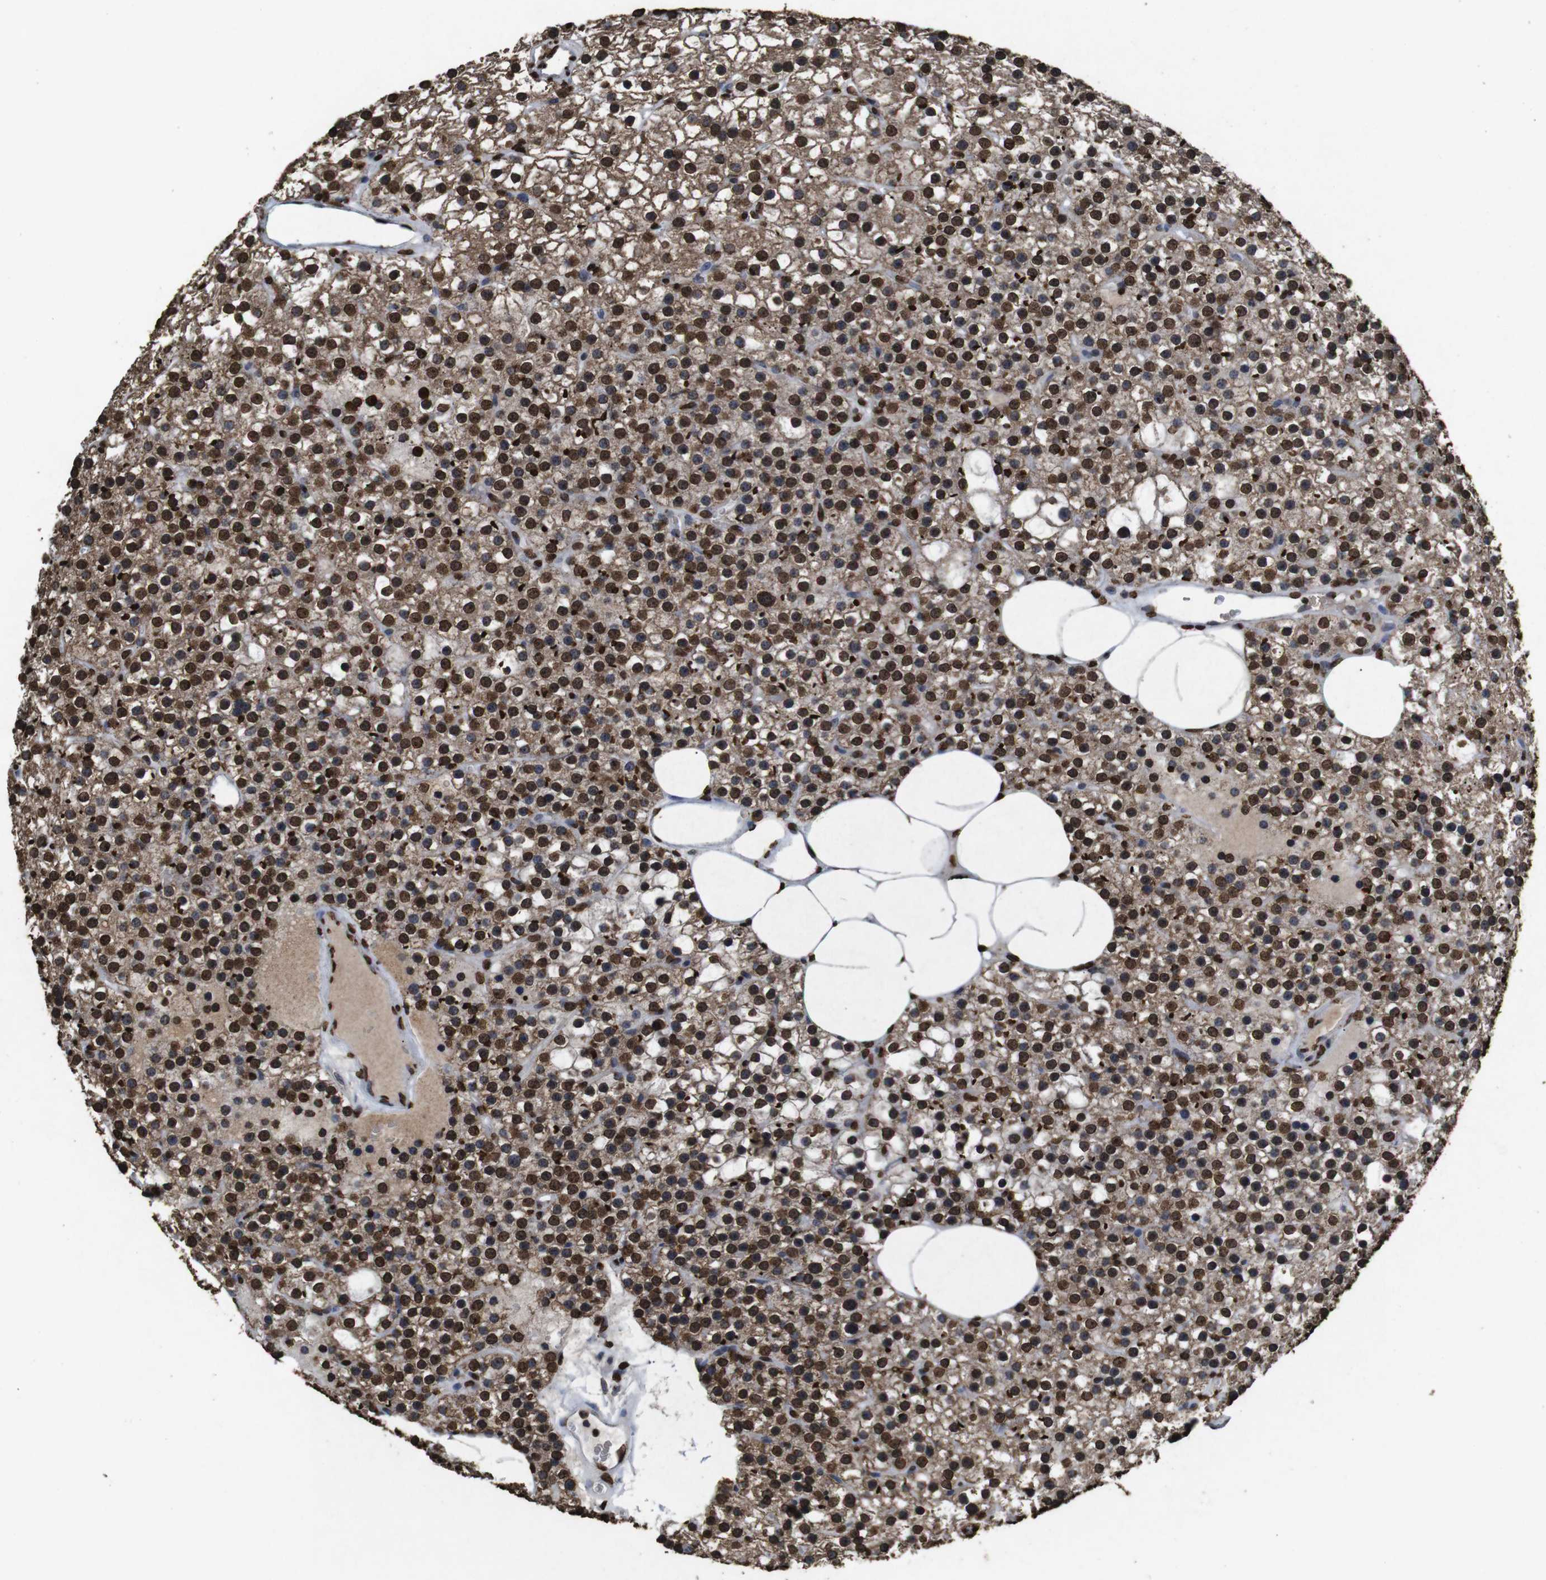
{"staining": {"intensity": "strong", "quantity": ">75%", "location": "cytoplasmic/membranous,nuclear"}, "tissue": "parathyroid gland", "cell_type": "Glandular cells", "image_type": "normal", "snomed": [{"axis": "morphology", "description": "Normal tissue, NOS"}, {"axis": "morphology", "description": "Adenoma, NOS"}, {"axis": "topography", "description": "Parathyroid gland"}], "caption": "There is high levels of strong cytoplasmic/membranous,nuclear expression in glandular cells of normal parathyroid gland, as demonstrated by immunohistochemical staining (brown color).", "gene": "MDM2", "patient": {"sex": "female", "age": 70}}